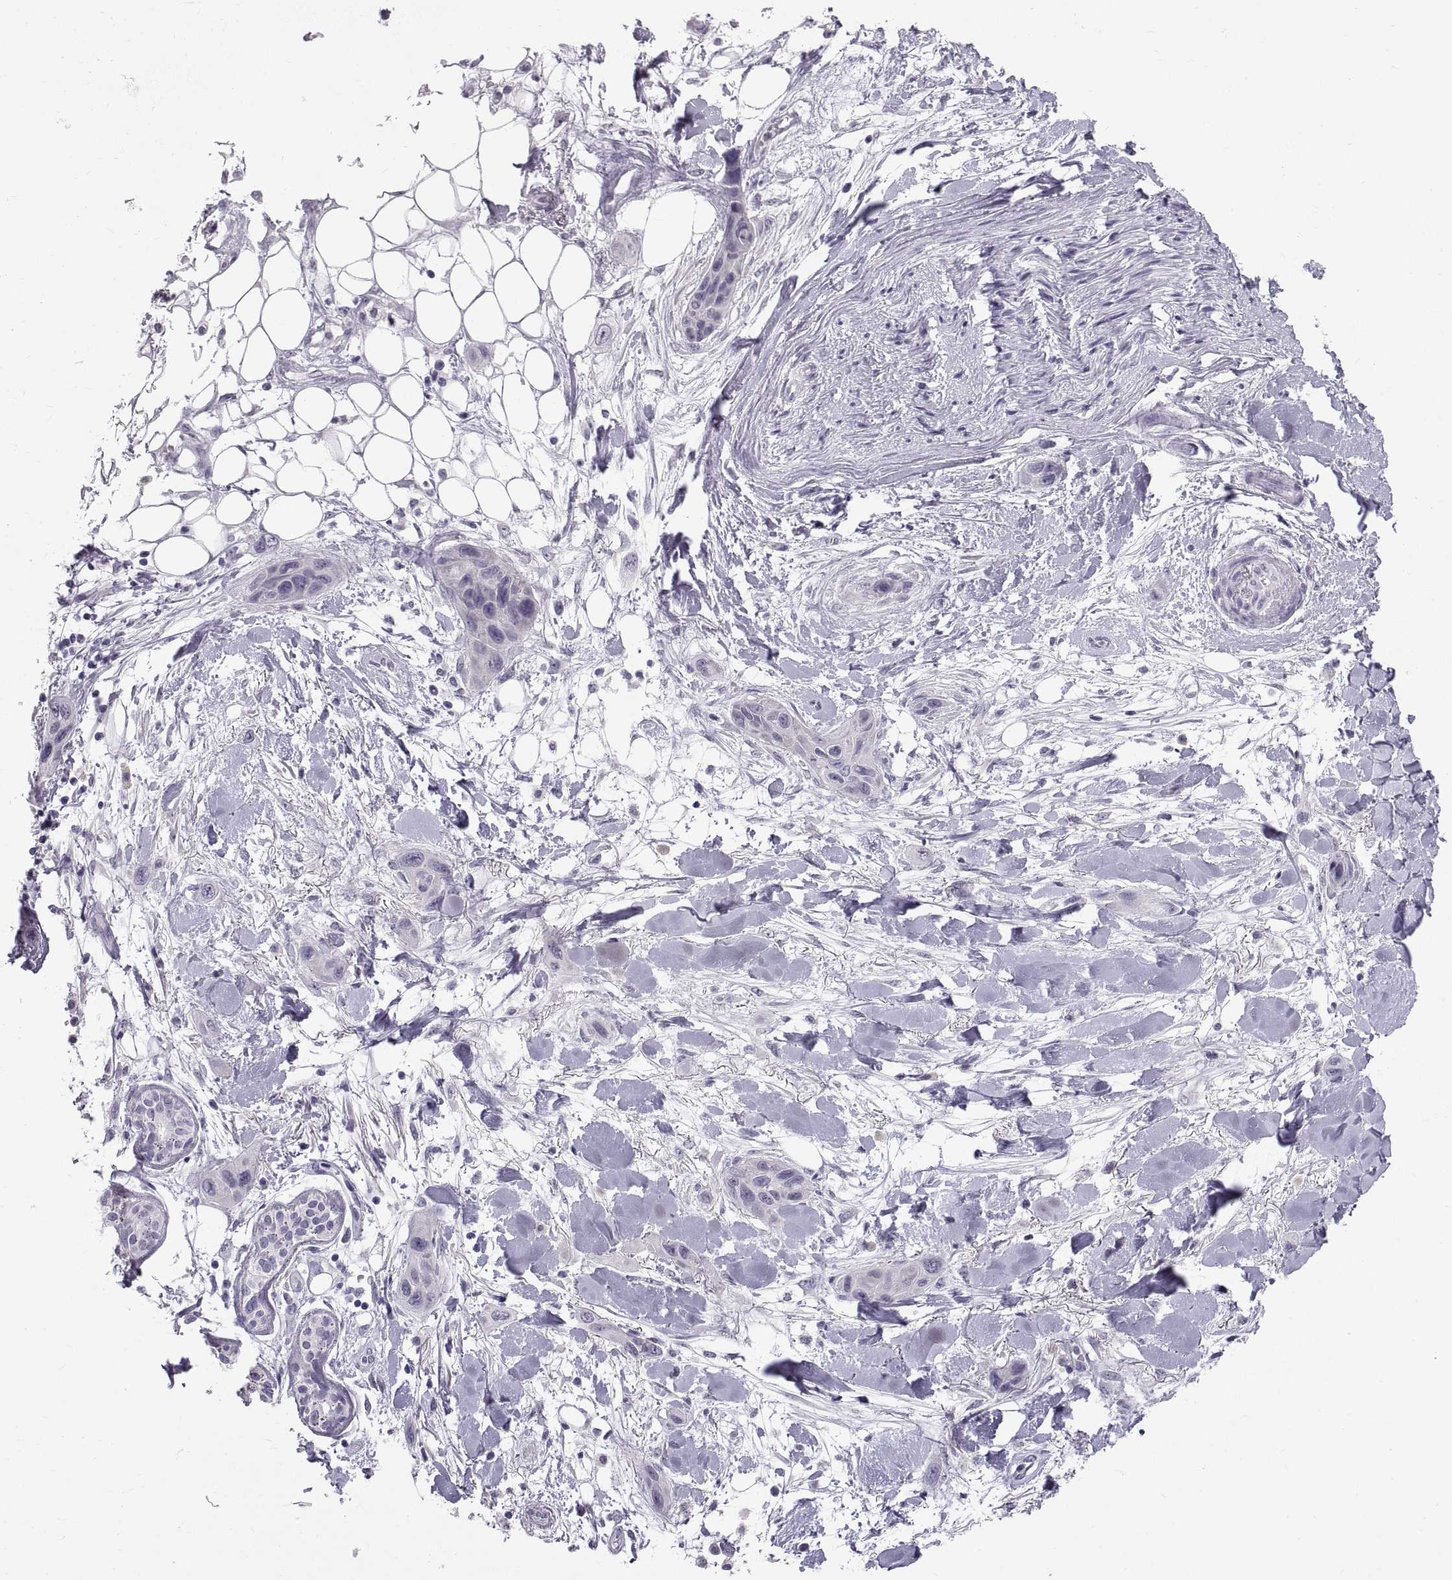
{"staining": {"intensity": "negative", "quantity": "none", "location": "none"}, "tissue": "skin cancer", "cell_type": "Tumor cells", "image_type": "cancer", "snomed": [{"axis": "morphology", "description": "Squamous cell carcinoma, NOS"}, {"axis": "topography", "description": "Skin"}], "caption": "An image of human skin cancer (squamous cell carcinoma) is negative for staining in tumor cells. (DAB immunohistochemistry with hematoxylin counter stain).", "gene": "SPACDR", "patient": {"sex": "male", "age": 79}}